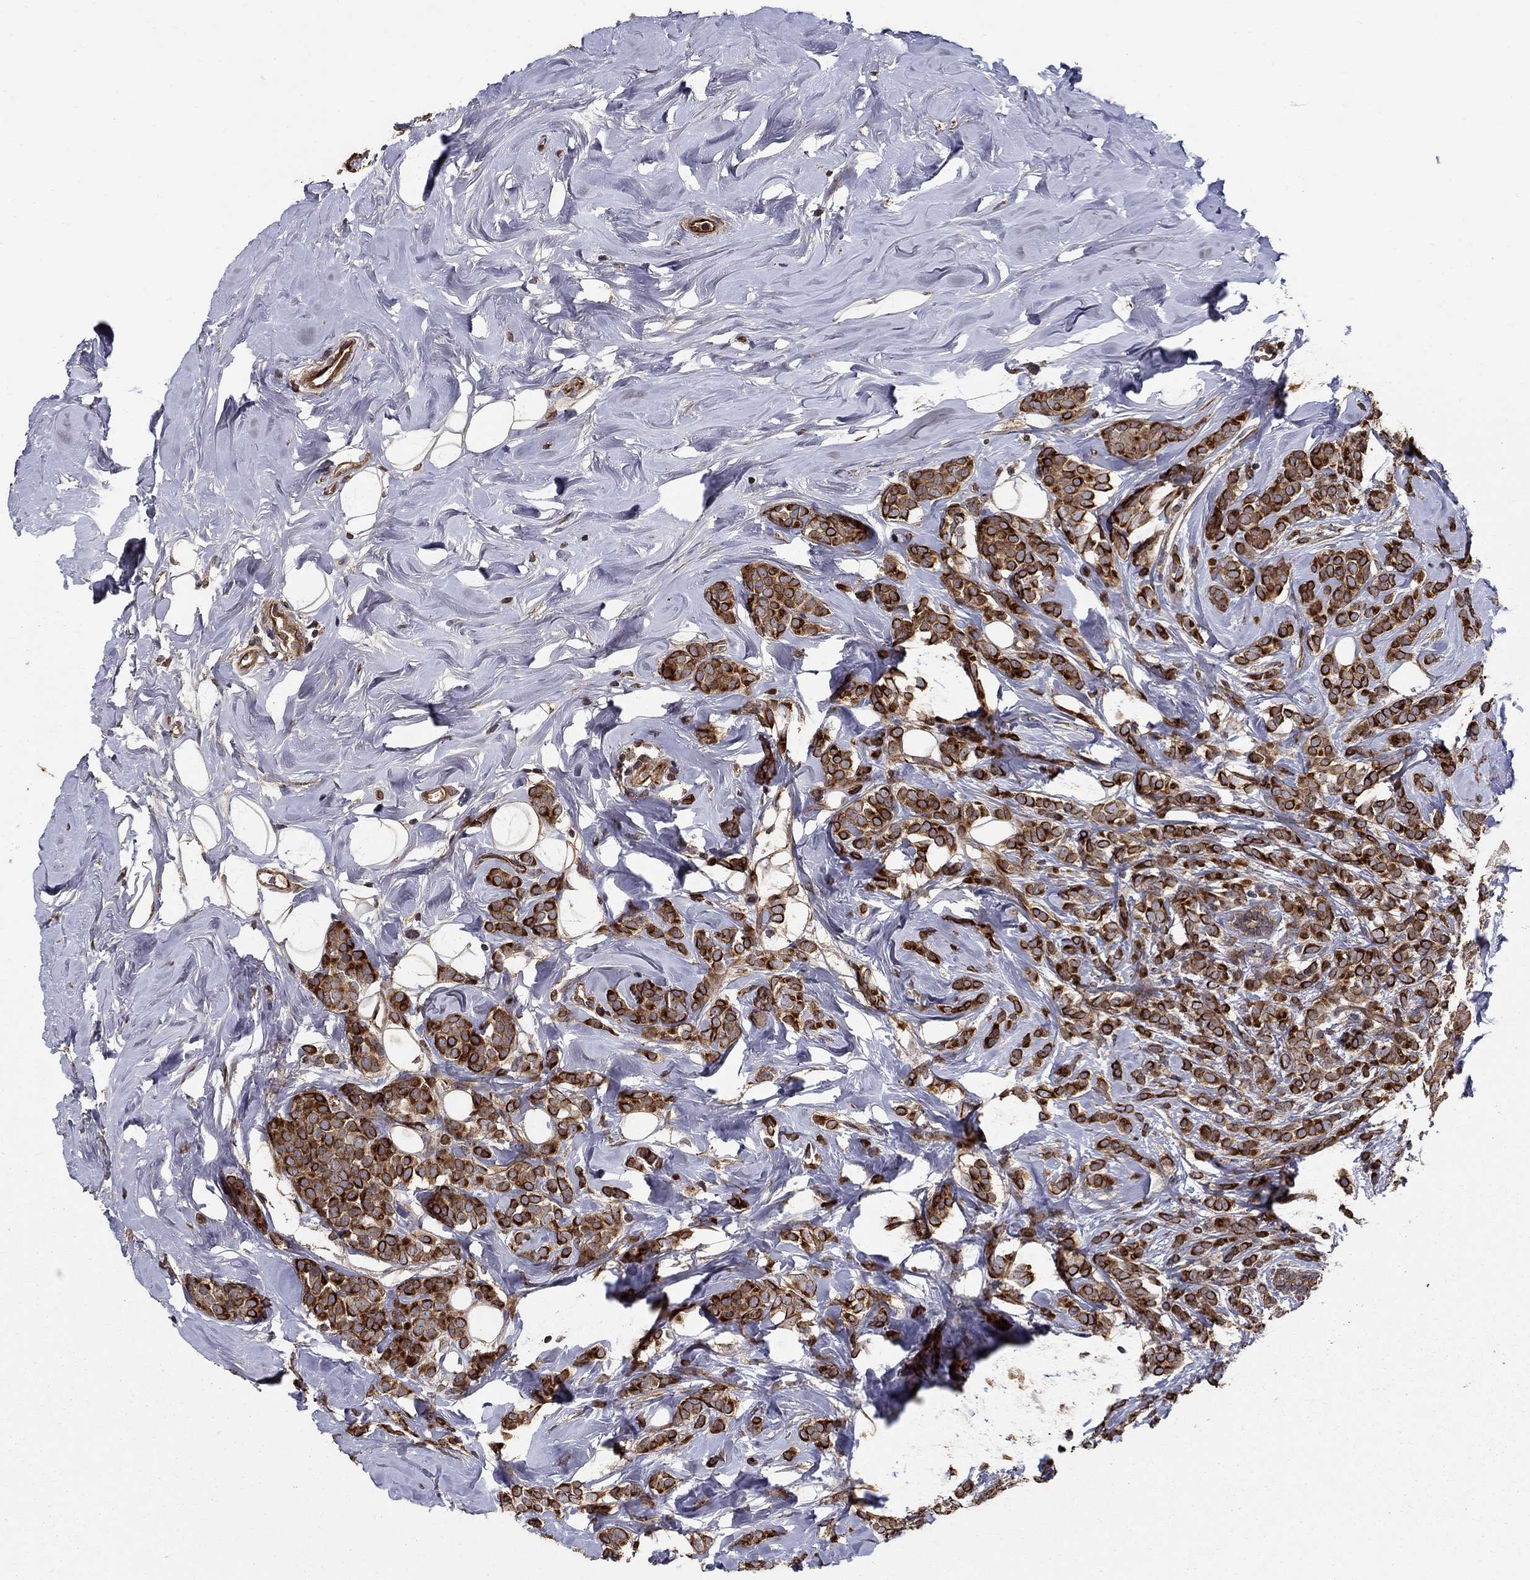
{"staining": {"intensity": "strong", "quantity": ">75%", "location": "cytoplasmic/membranous,nuclear"}, "tissue": "breast cancer", "cell_type": "Tumor cells", "image_type": "cancer", "snomed": [{"axis": "morphology", "description": "Lobular carcinoma"}, {"axis": "topography", "description": "Breast"}], "caption": "A high-resolution micrograph shows immunohistochemistry staining of breast cancer (lobular carcinoma), which shows strong cytoplasmic/membranous and nuclear expression in approximately >75% of tumor cells.", "gene": "BMERB1", "patient": {"sex": "female", "age": 49}}